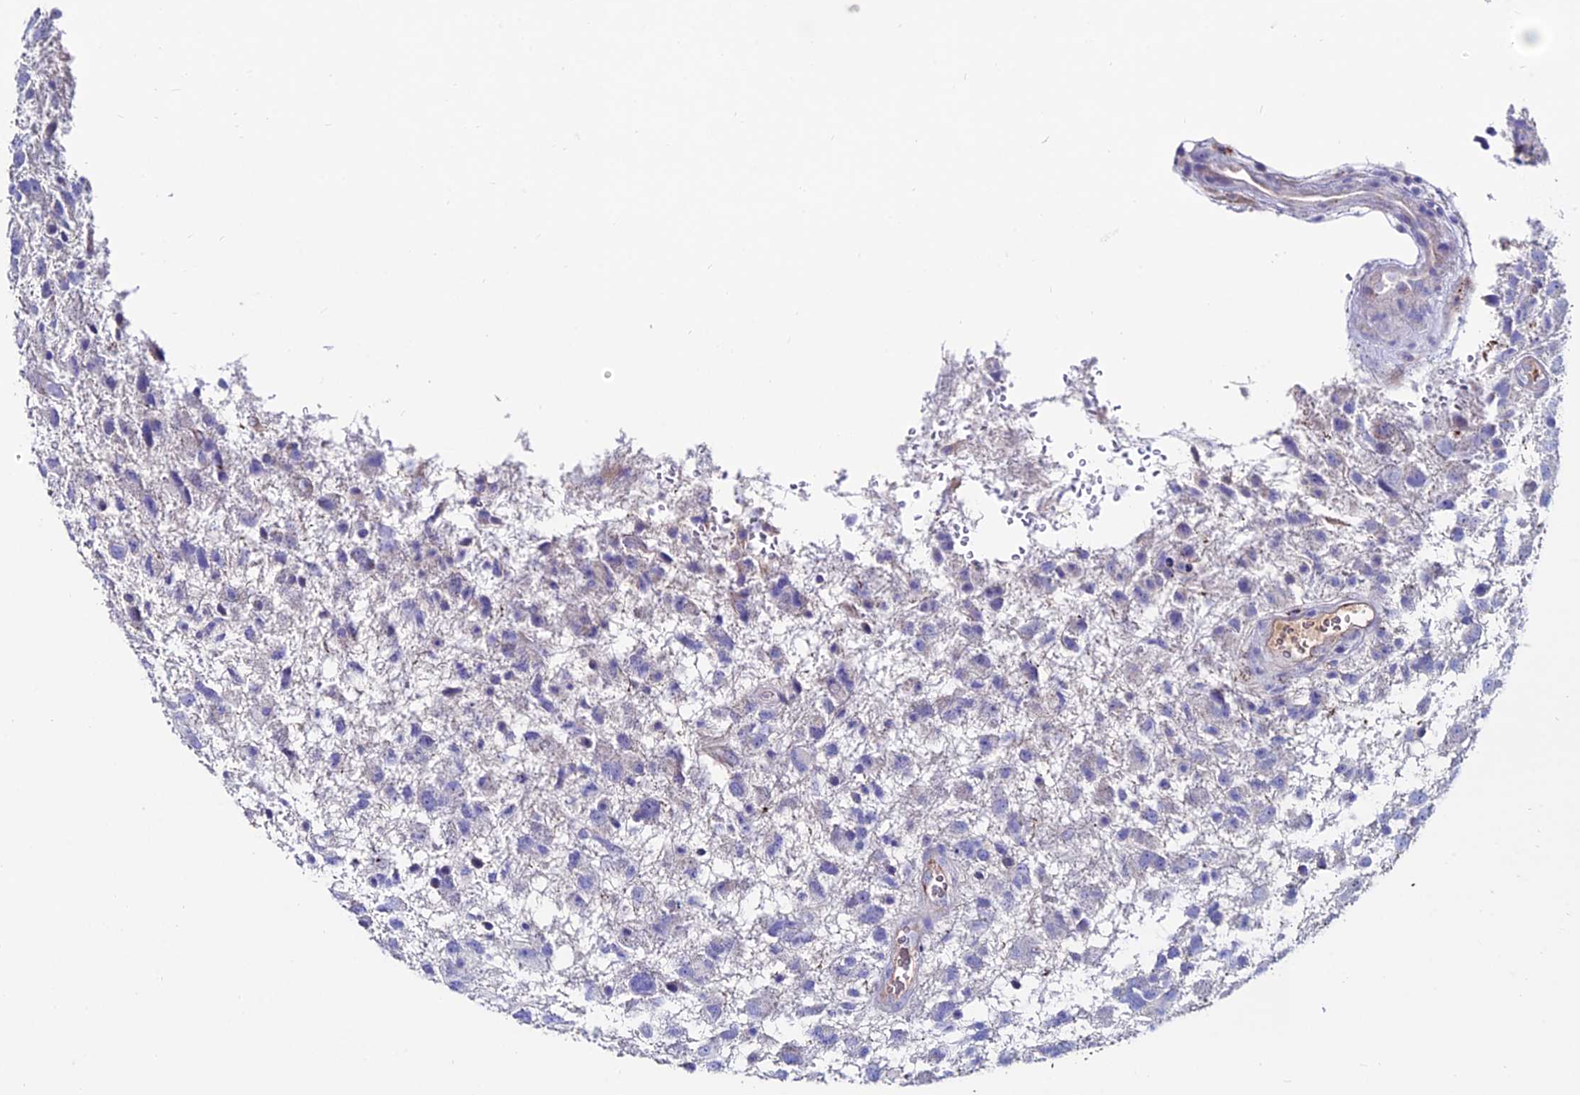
{"staining": {"intensity": "negative", "quantity": "none", "location": "none"}, "tissue": "glioma", "cell_type": "Tumor cells", "image_type": "cancer", "snomed": [{"axis": "morphology", "description": "Glioma, malignant, High grade"}, {"axis": "topography", "description": "Brain"}], "caption": "This is an immunohistochemistry micrograph of high-grade glioma (malignant). There is no staining in tumor cells.", "gene": "SLC25A16", "patient": {"sex": "male", "age": 61}}